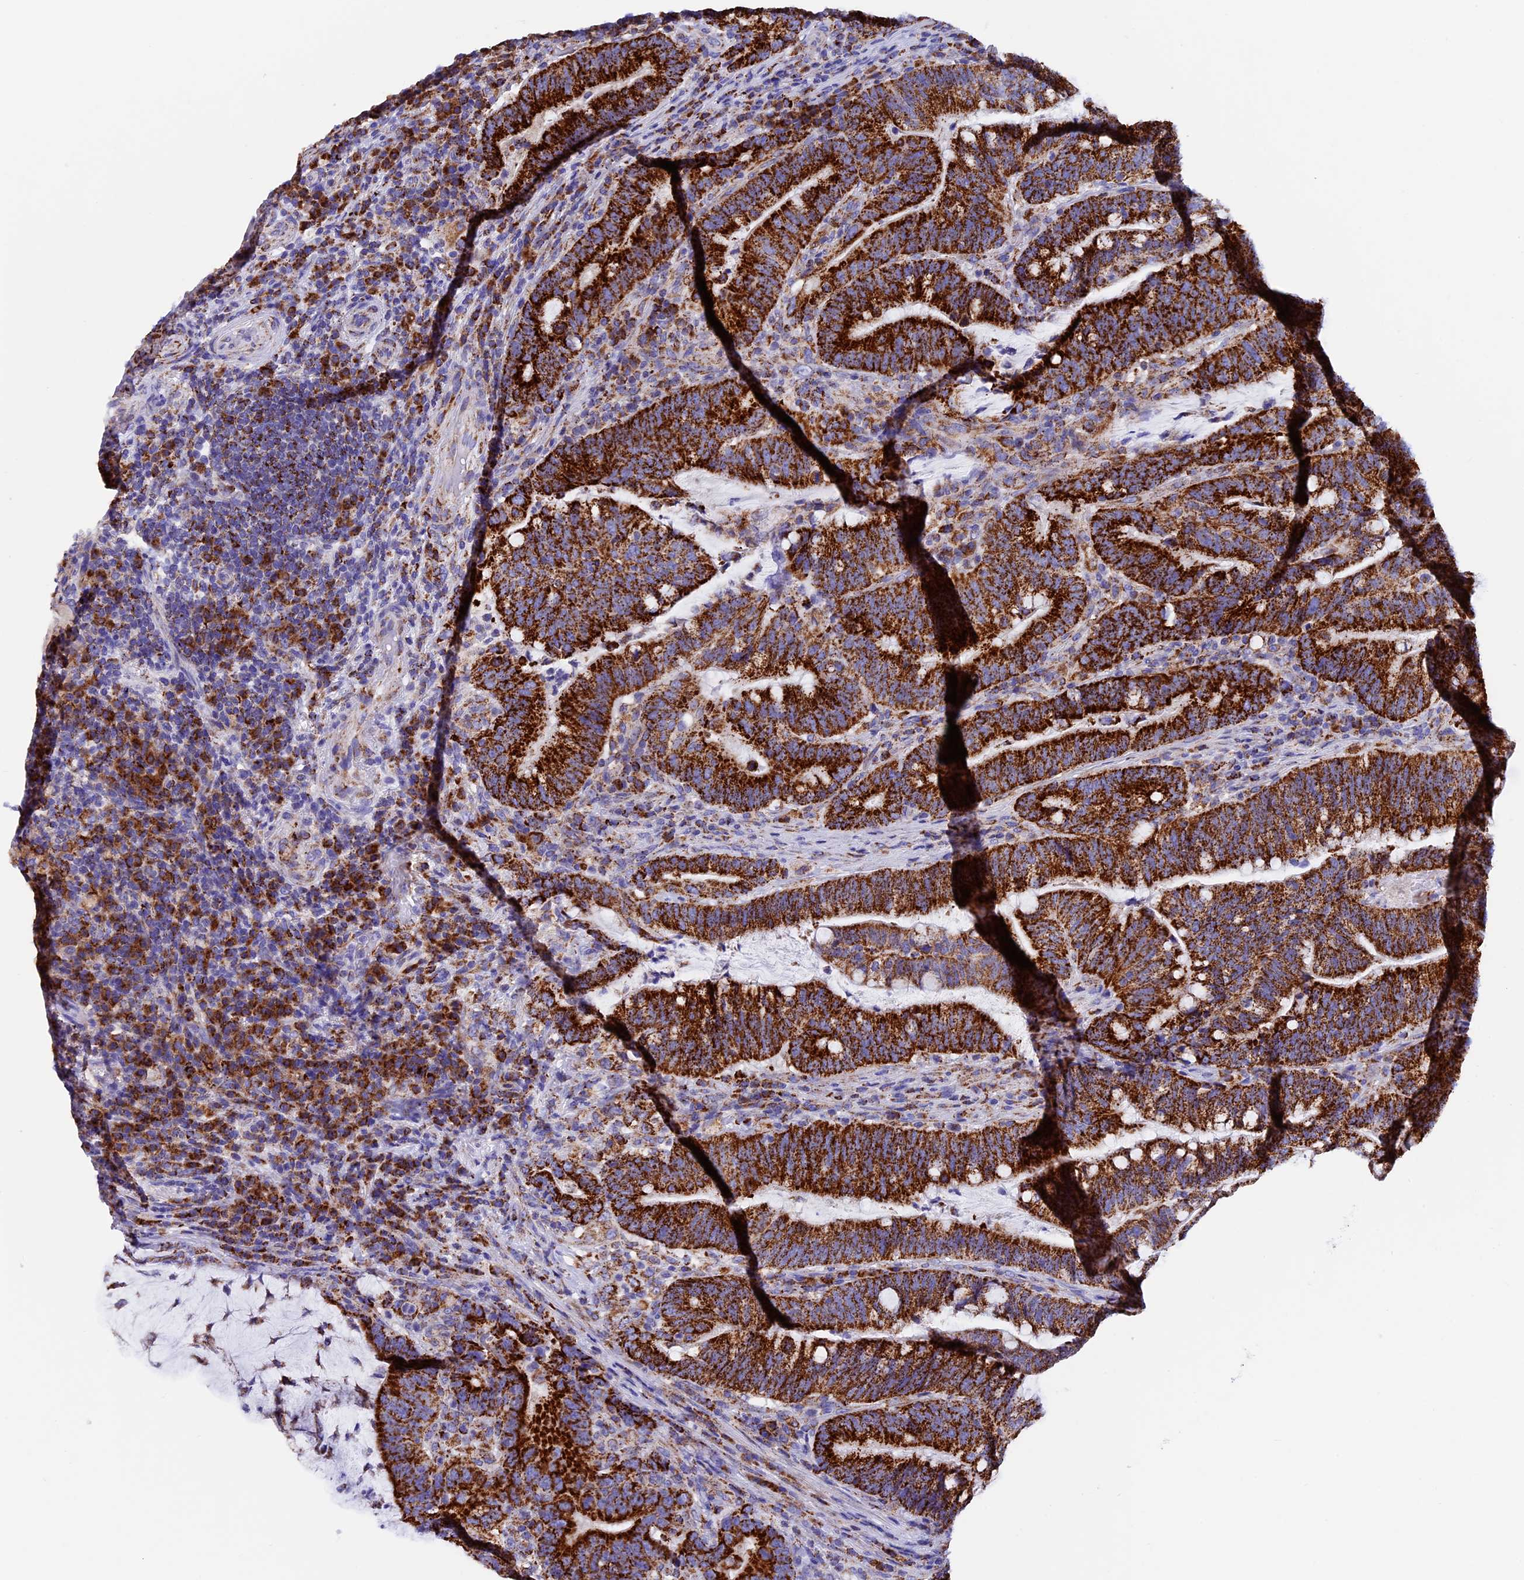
{"staining": {"intensity": "strong", "quantity": ">75%", "location": "cytoplasmic/membranous"}, "tissue": "colorectal cancer", "cell_type": "Tumor cells", "image_type": "cancer", "snomed": [{"axis": "morphology", "description": "Adenocarcinoma, NOS"}, {"axis": "topography", "description": "Colon"}], "caption": "Colorectal adenocarcinoma stained with immunohistochemistry (IHC) reveals strong cytoplasmic/membranous staining in approximately >75% of tumor cells.", "gene": "SLC8B1", "patient": {"sex": "female", "age": 66}}